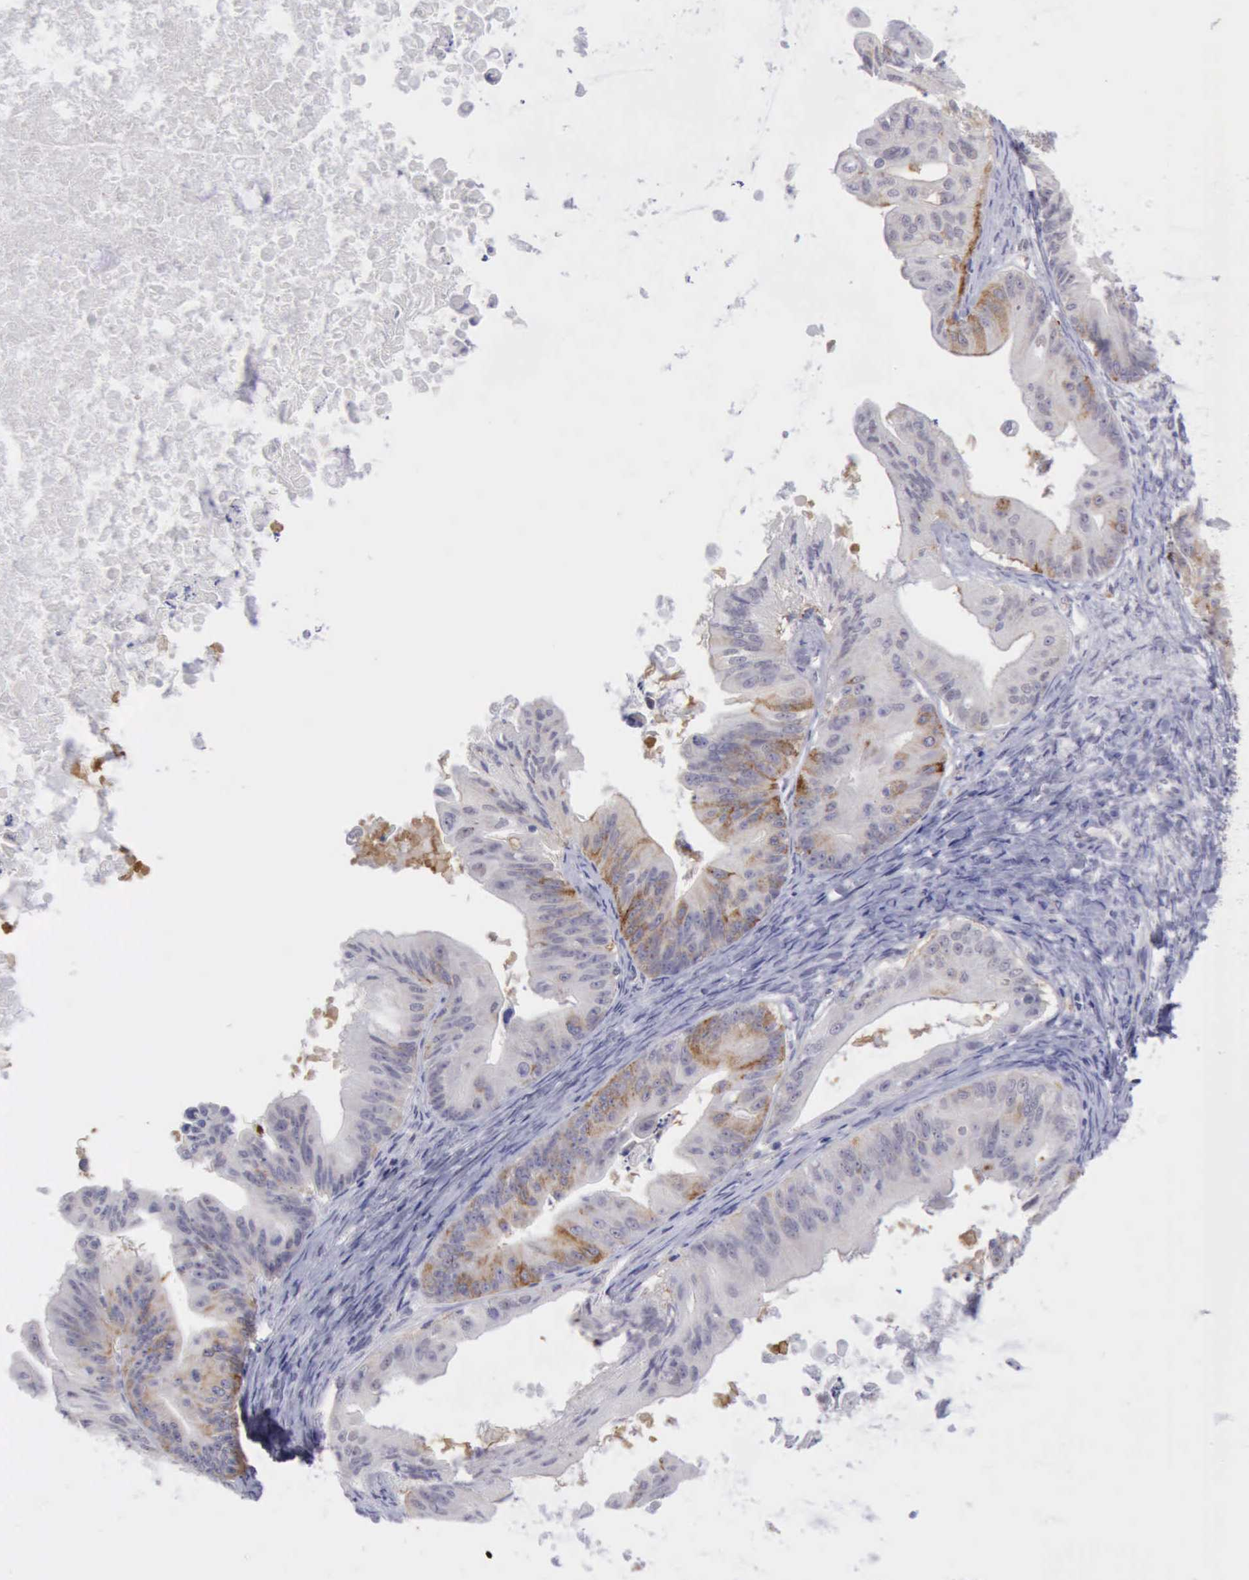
{"staining": {"intensity": "moderate", "quantity": "<25%", "location": "cytoplasmic/membranous"}, "tissue": "ovarian cancer", "cell_type": "Tumor cells", "image_type": "cancer", "snomed": [{"axis": "morphology", "description": "Cystadenocarcinoma, mucinous, NOS"}, {"axis": "topography", "description": "Ovary"}], "caption": "Tumor cells demonstrate low levels of moderate cytoplasmic/membranous positivity in about <25% of cells in human mucinous cystadenocarcinoma (ovarian).", "gene": "TFRC", "patient": {"sex": "female", "age": 37}}